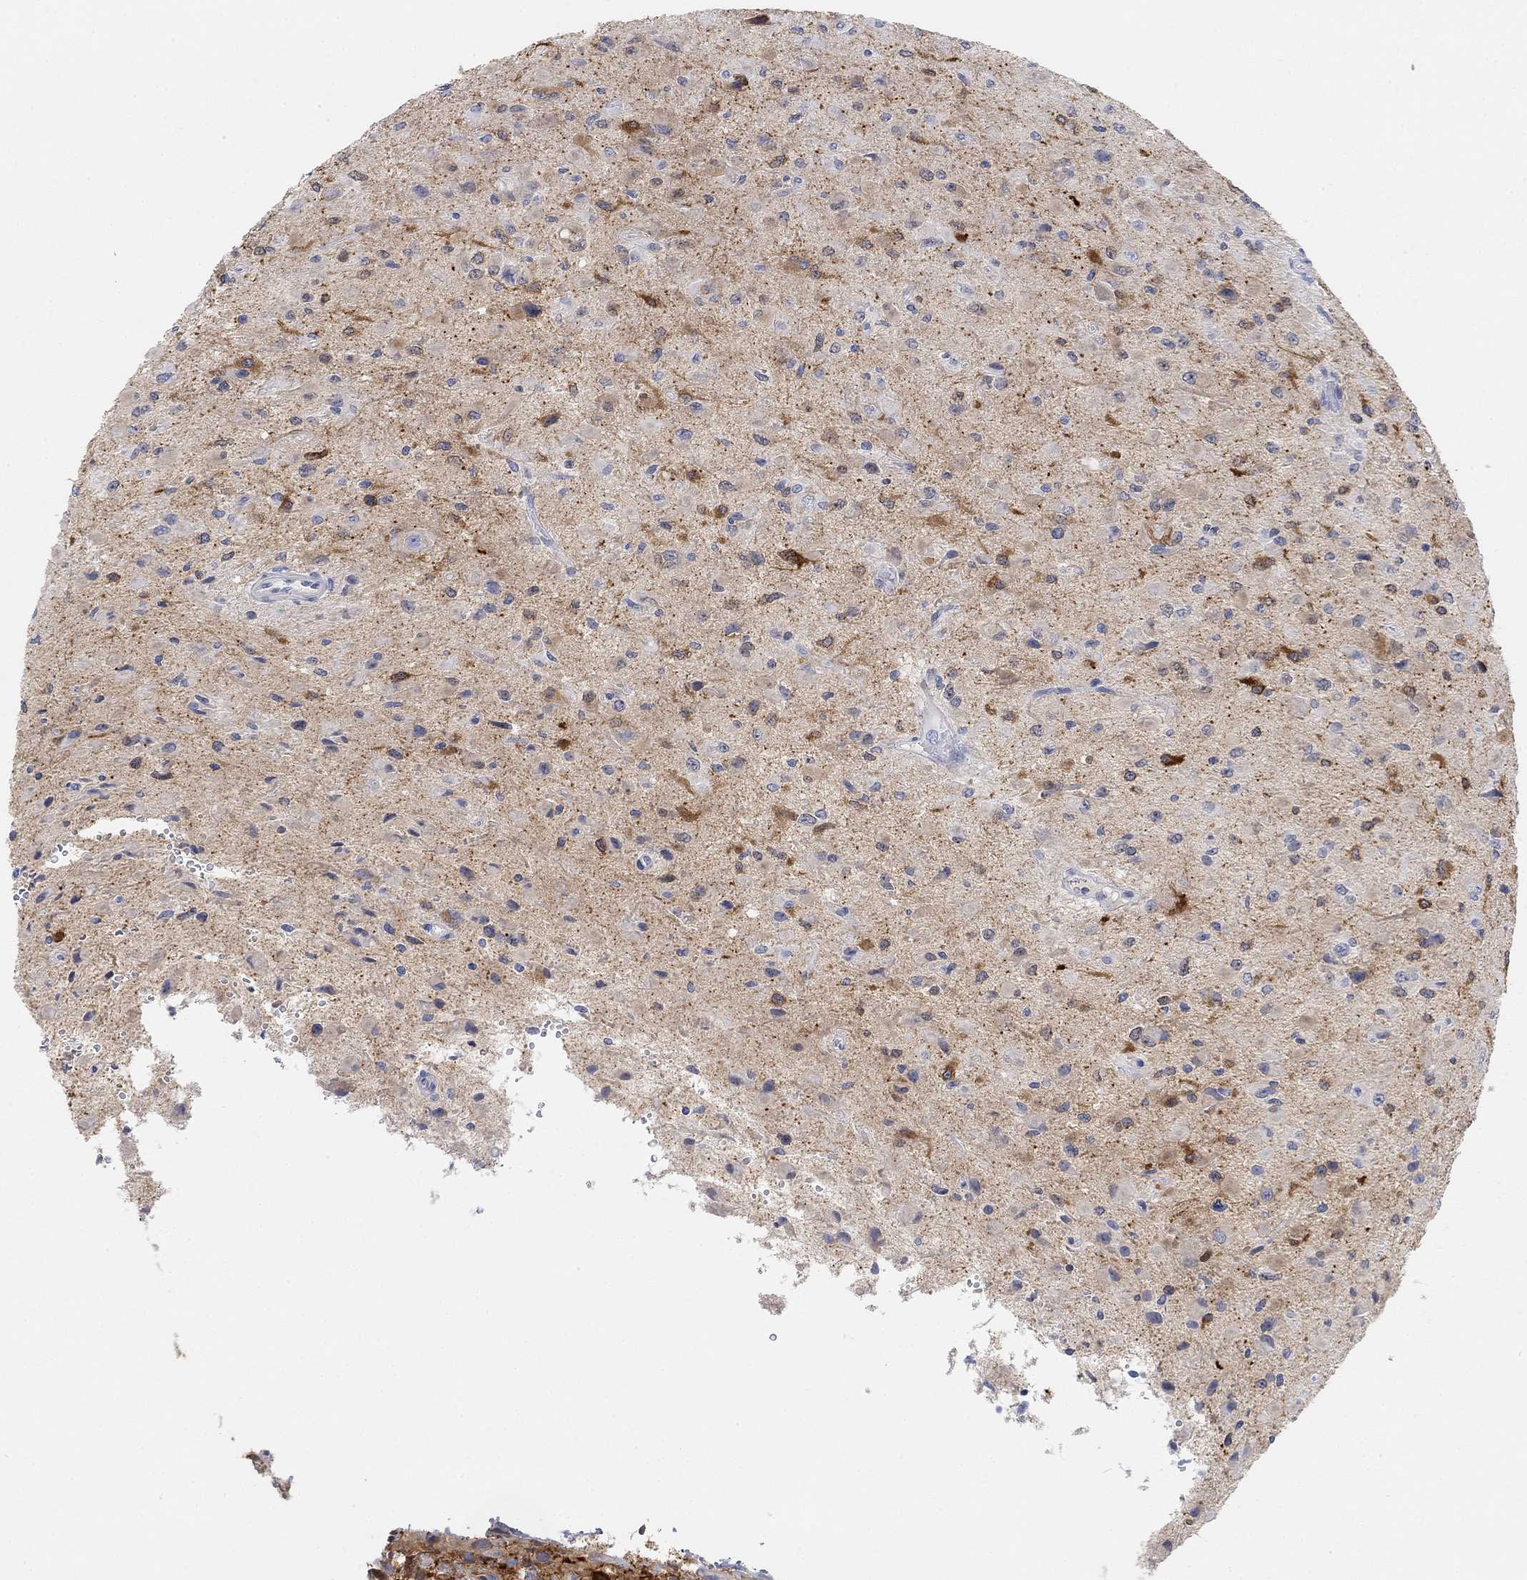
{"staining": {"intensity": "strong", "quantity": "25%-75%", "location": "cytoplasmic/membranous"}, "tissue": "glioma", "cell_type": "Tumor cells", "image_type": "cancer", "snomed": [{"axis": "morphology", "description": "Glioma, malignant, High grade"}, {"axis": "topography", "description": "Cerebral cortex"}], "caption": "Strong cytoplasmic/membranous protein expression is appreciated in about 25%-75% of tumor cells in glioma.", "gene": "VAT1L", "patient": {"sex": "male", "age": 35}}